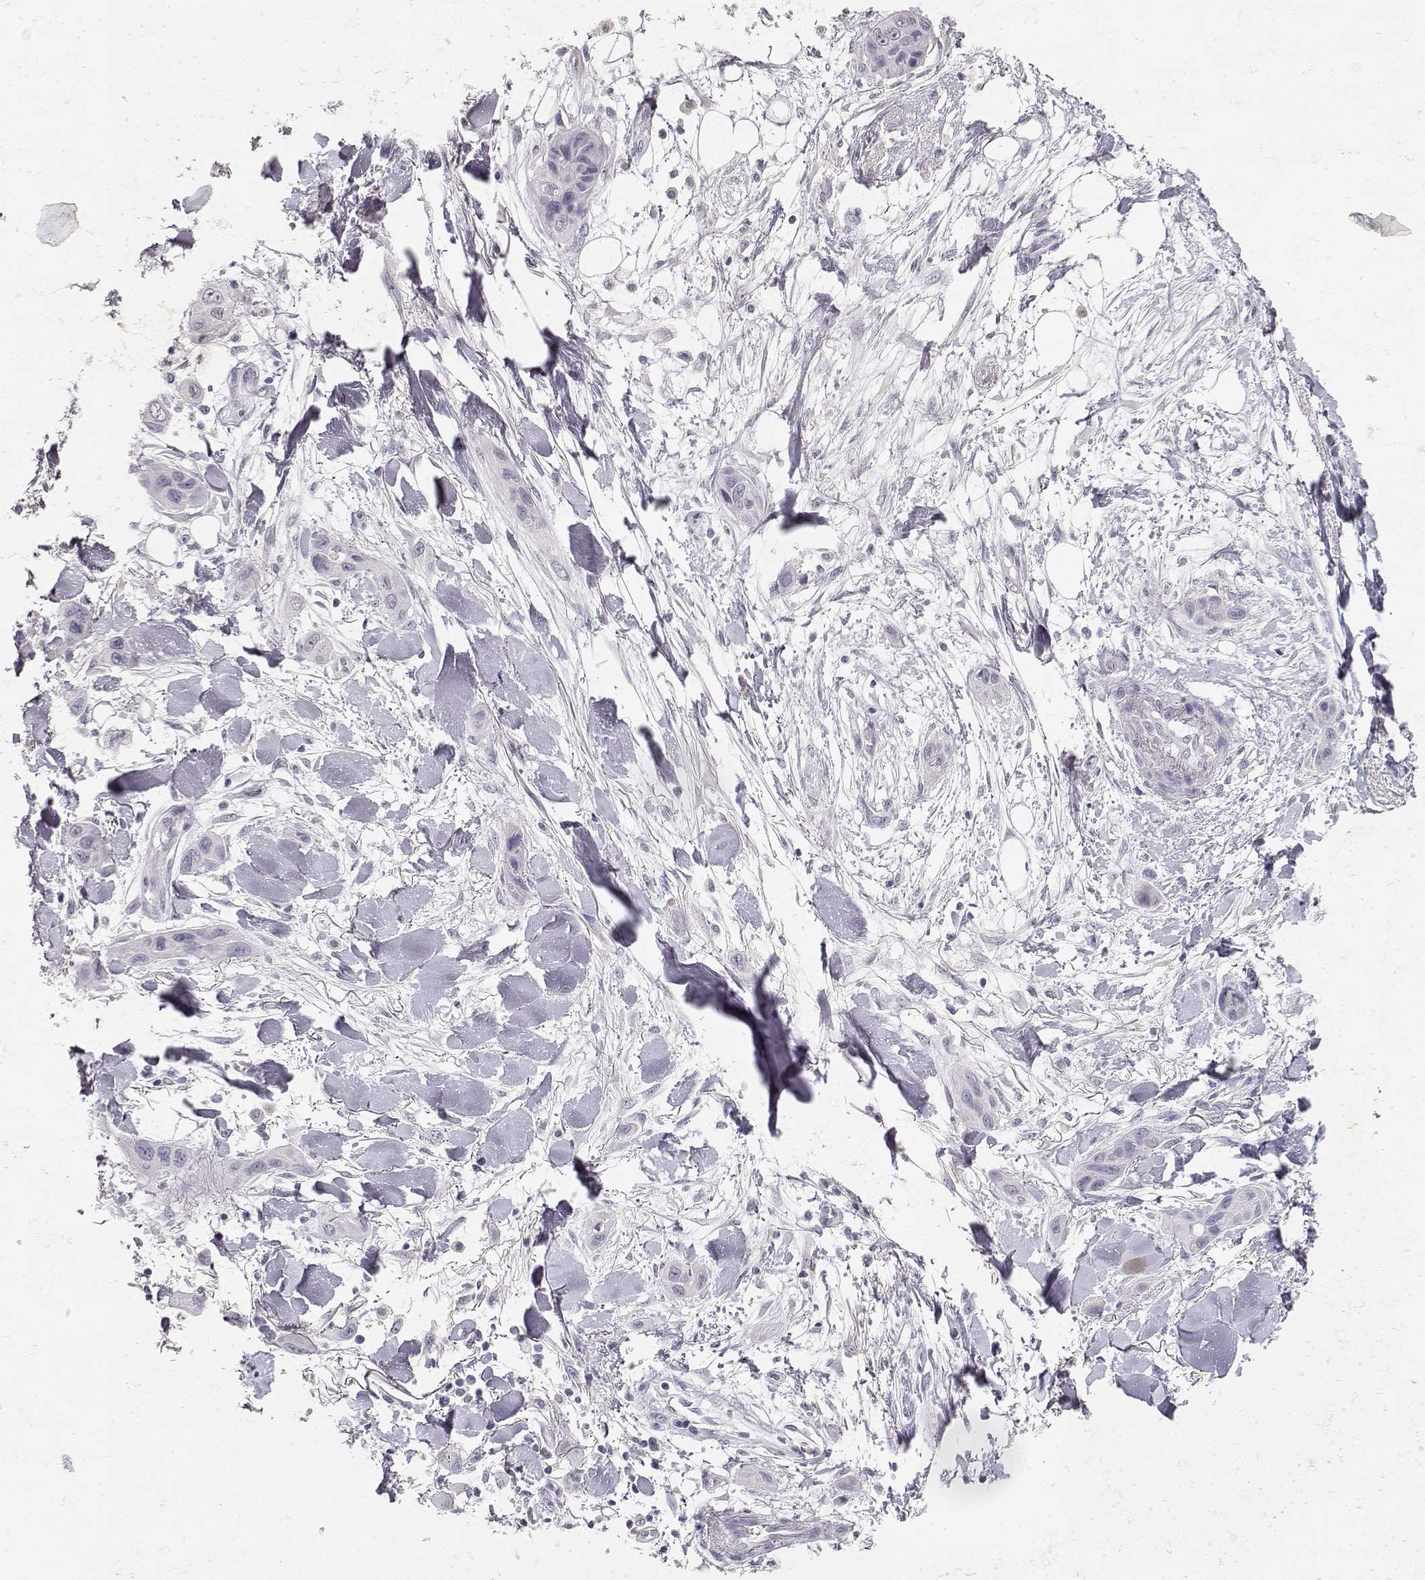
{"staining": {"intensity": "negative", "quantity": "none", "location": "none"}, "tissue": "skin cancer", "cell_type": "Tumor cells", "image_type": "cancer", "snomed": [{"axis": "morphology", "description": "Squamous cell carcinoma, NOS"}, {"axis": "topography", "description": "Skin"}], "caption": "Immunohistochemical staining of human skin squamous cell carcinoma shows no significant positivity in tumor cells.", "gene": "TPH2", "patient": {"sex": "male", "age": 79}}